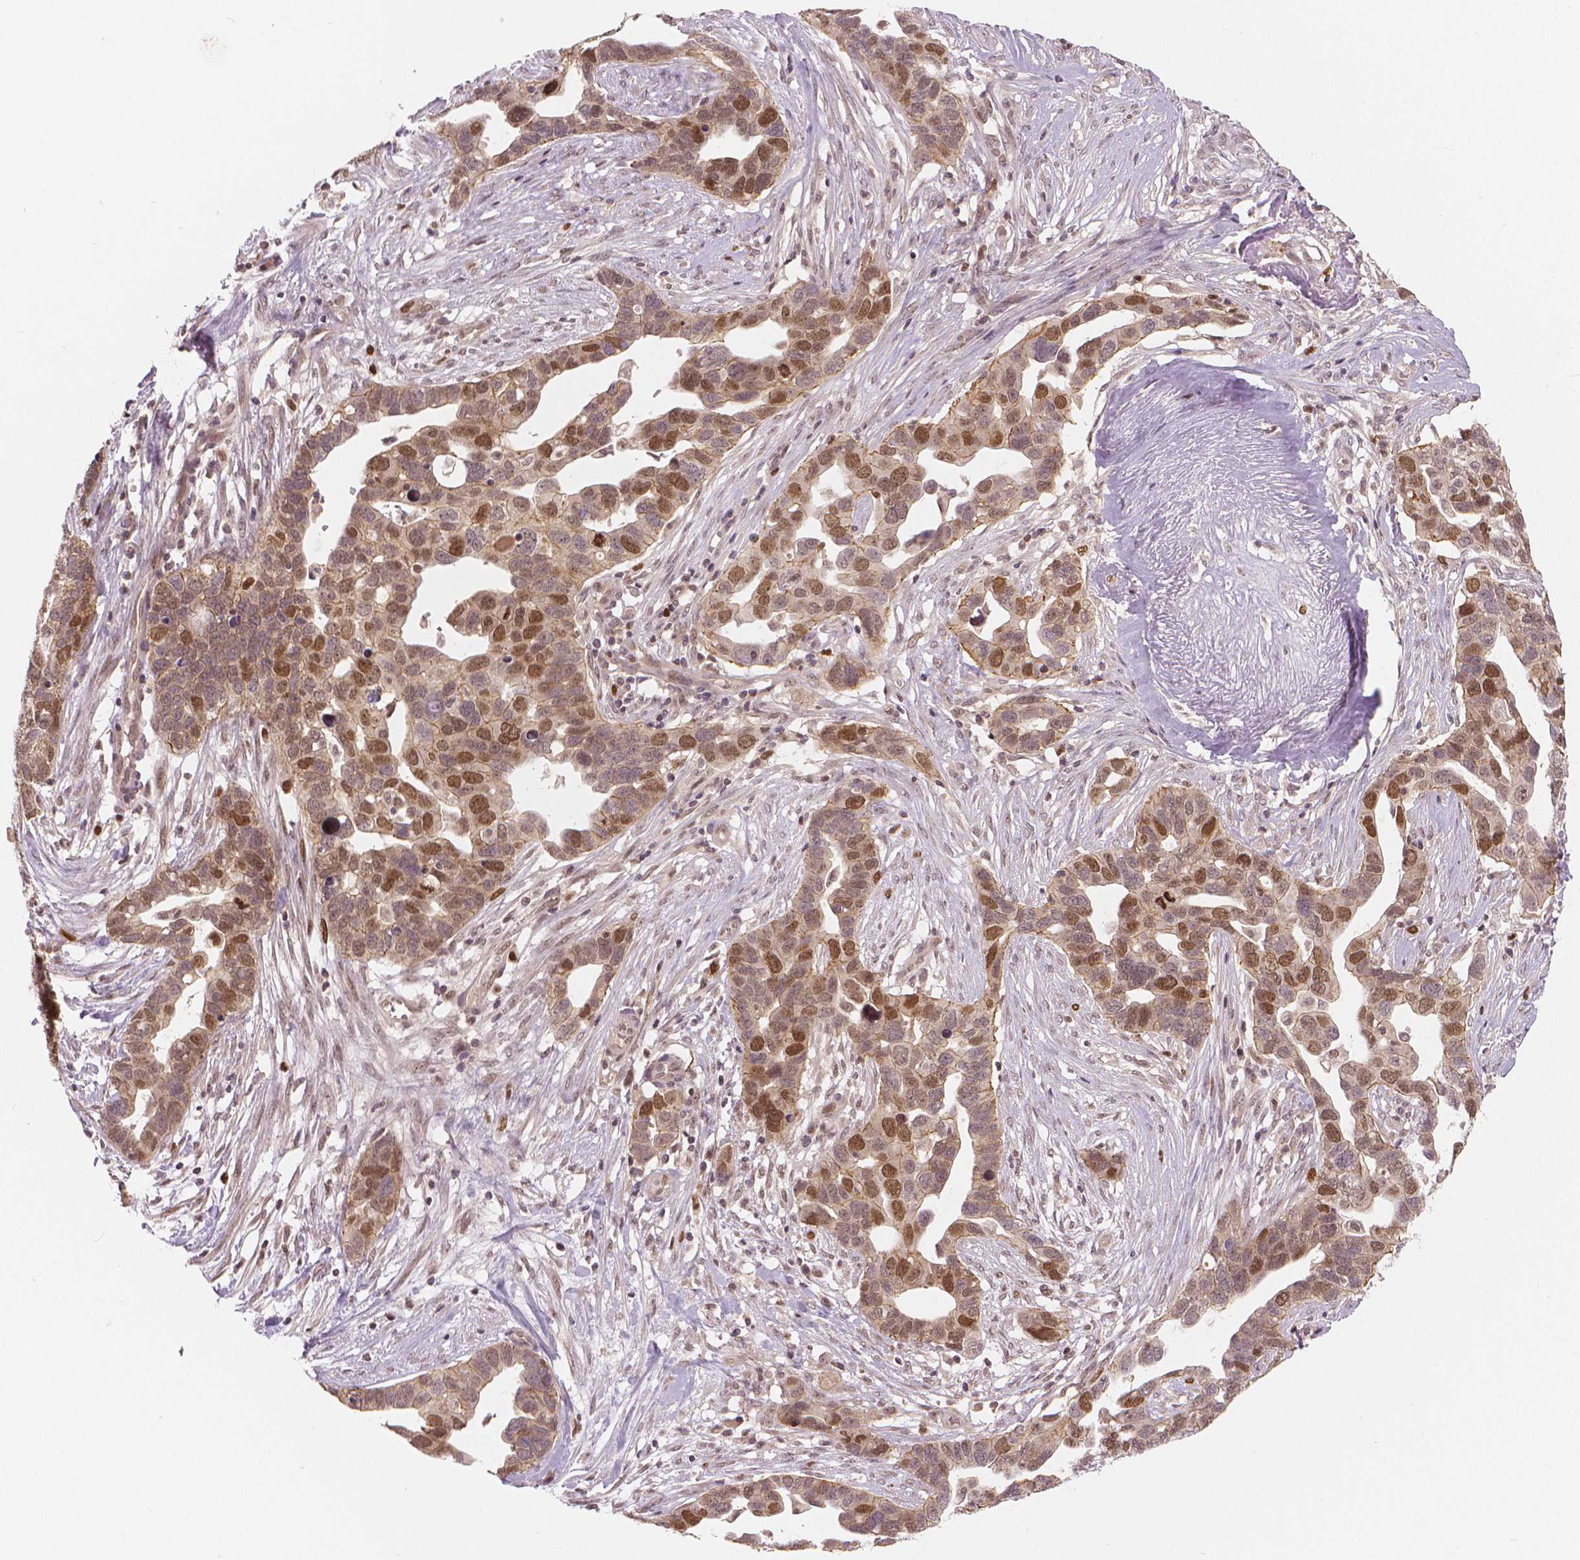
{"staining": {"intensity": "moderate", "quantity": "25%-75%", "location": "nuclear"}, "tissue": "ovarian cancer", "cell_type": "Tumor cells", "image_type": "cancer", "snomed": [{"axis": "morphology", "description": "Cystadenocarcinoma, serous, NOS"}, {"axis": "topography", "description": "Ovary"}], "caption": "Protein positivity by immunohistochemistry (IHC) exhibits moderate nuclear staining in about 25%-75% of tumor cells in ovarian serous cystadenocarcinoma.", "gene": "NSD2", "patient": {"sex": "female", "age": 54}}